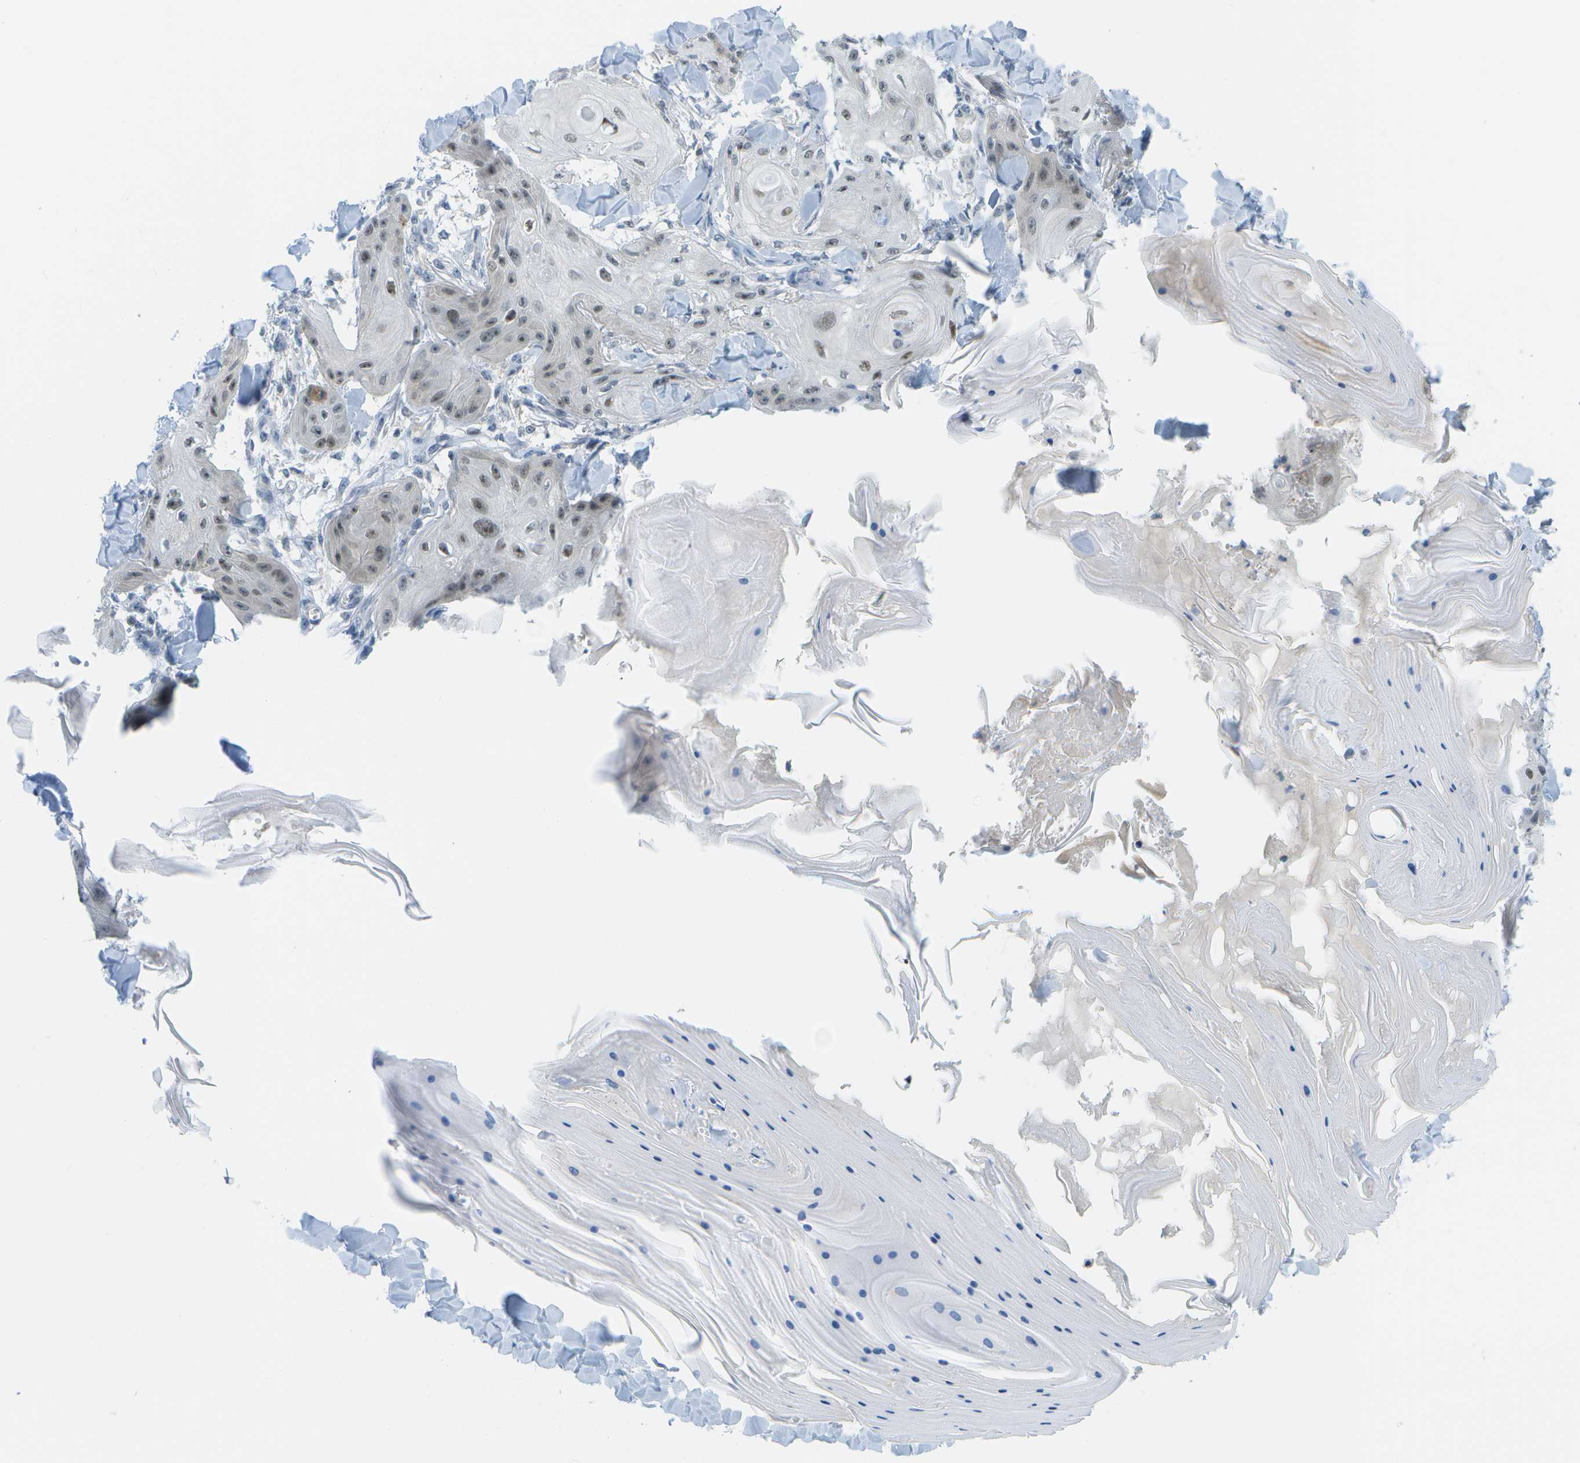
{"staining": {"intensity": "weak", "quantity": "25%-75%", "location": "nuclear"}, "tissue": "skin cancer", "cell_type": "Tumor cells", "image_type": "cancer", "snomed": [{"axis": "morphology", "description": "Squamous cell carcinoma, NOS"}, {"axis": "topography", "description": "Skin"}], "caption": "This is an image of immunohistochemistry (IHC) staining of squamous cell carcinoma (skin), which shows weak staining in the nuclear of tumor cells.", "gene": "PITHD1", "patient": {"sex": "male", "age": 74}}